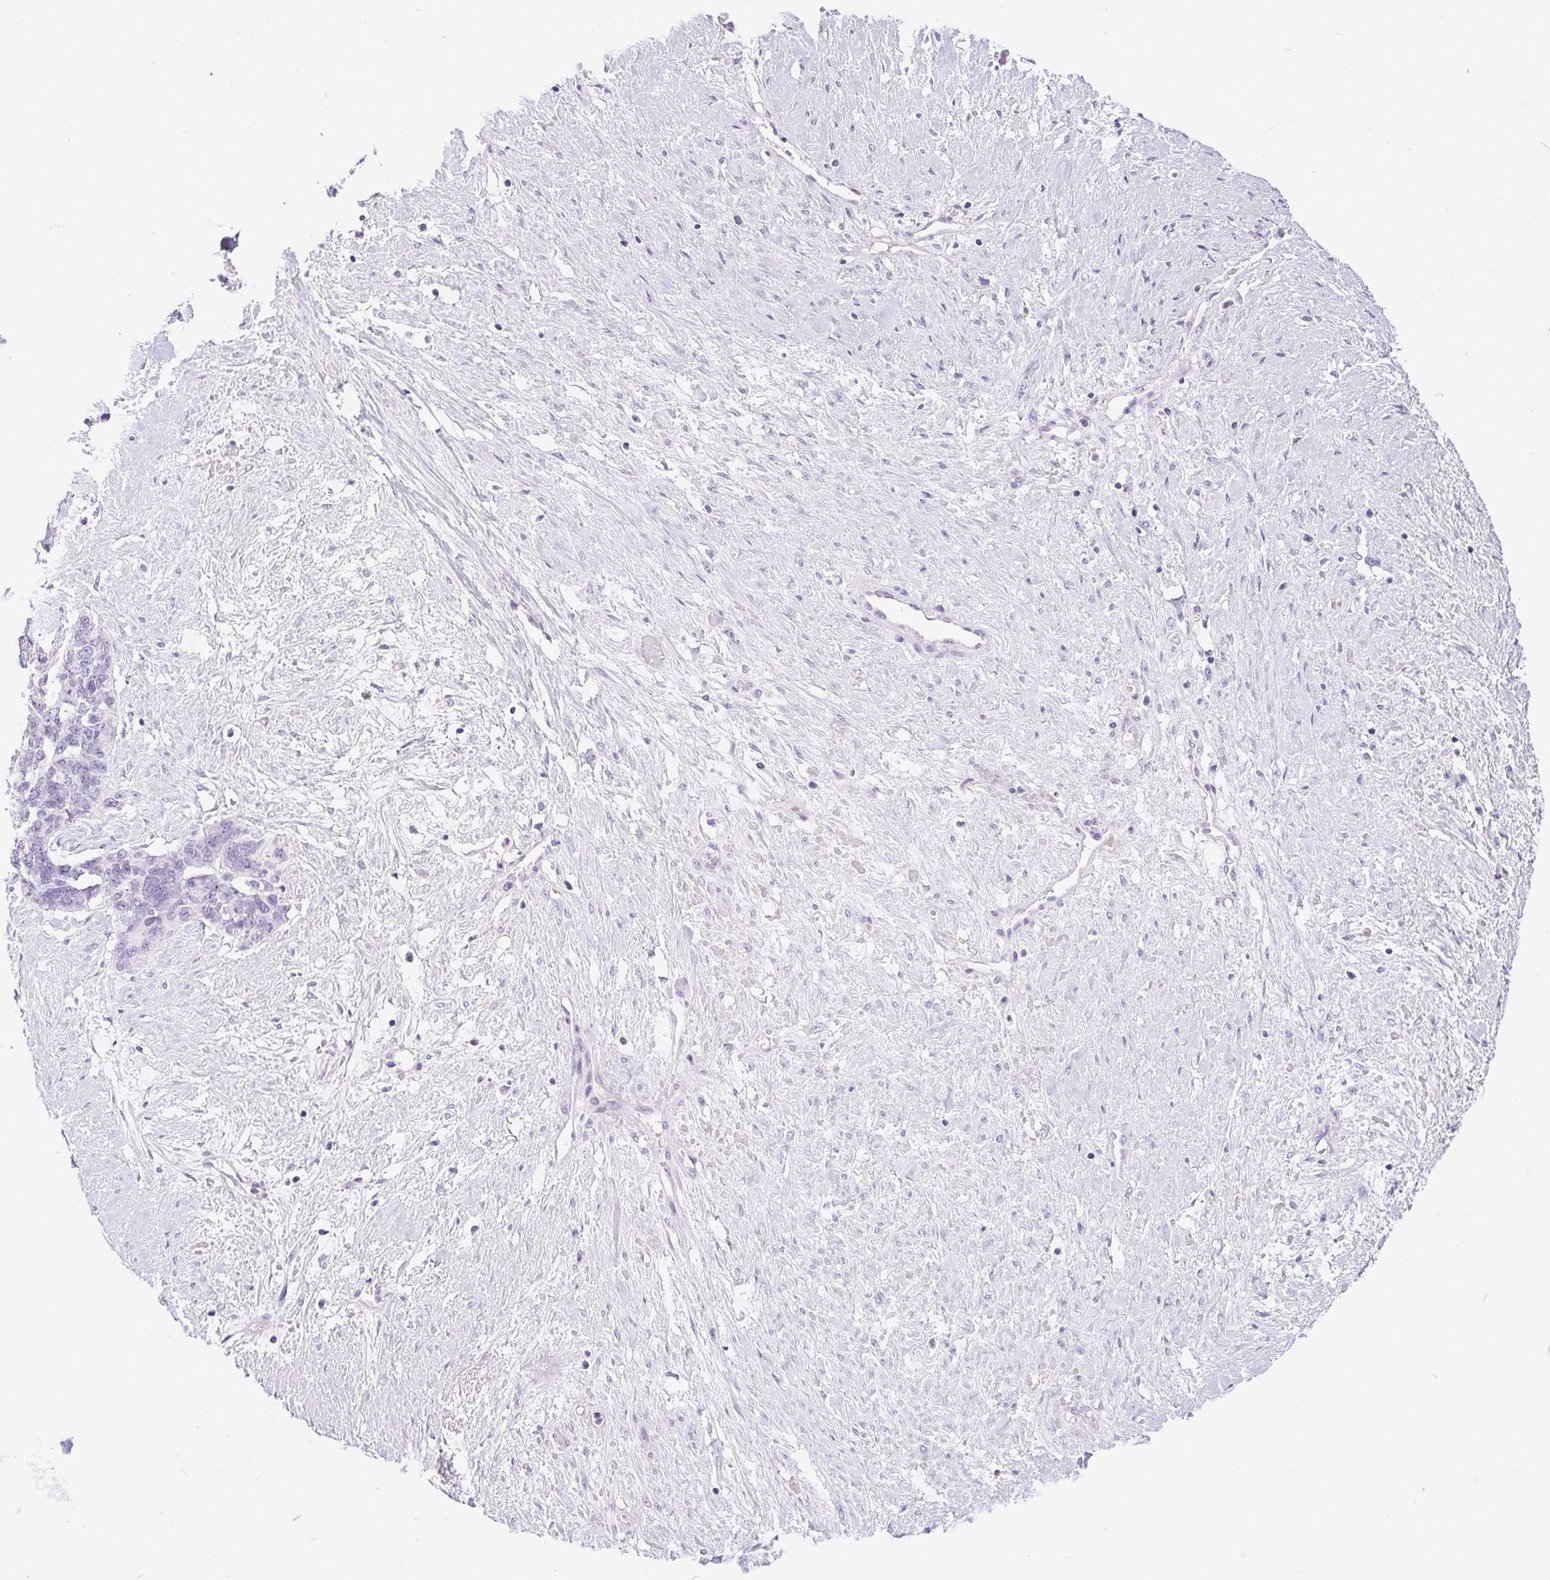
{"staining": {"intensity": "negative", "quantity": "none", "location": "none"}, "tissue": "ovarian cancer", "cell_type": "Tumor cells", "image_type": "cancer", "snomed": [{"axis": "morphology", "description": "Cystadenocarcinoma, serous, NOS"}, {"axis": "topography", "description": "Ovary"}], "caption": "DAB immunohistochemical staining of human serous cystadenocarcinoma (ovarian) displays no significant positivity in tumor cells.", "gene": "C20orf85", "patient": {"sex": "female", "age": 69}}